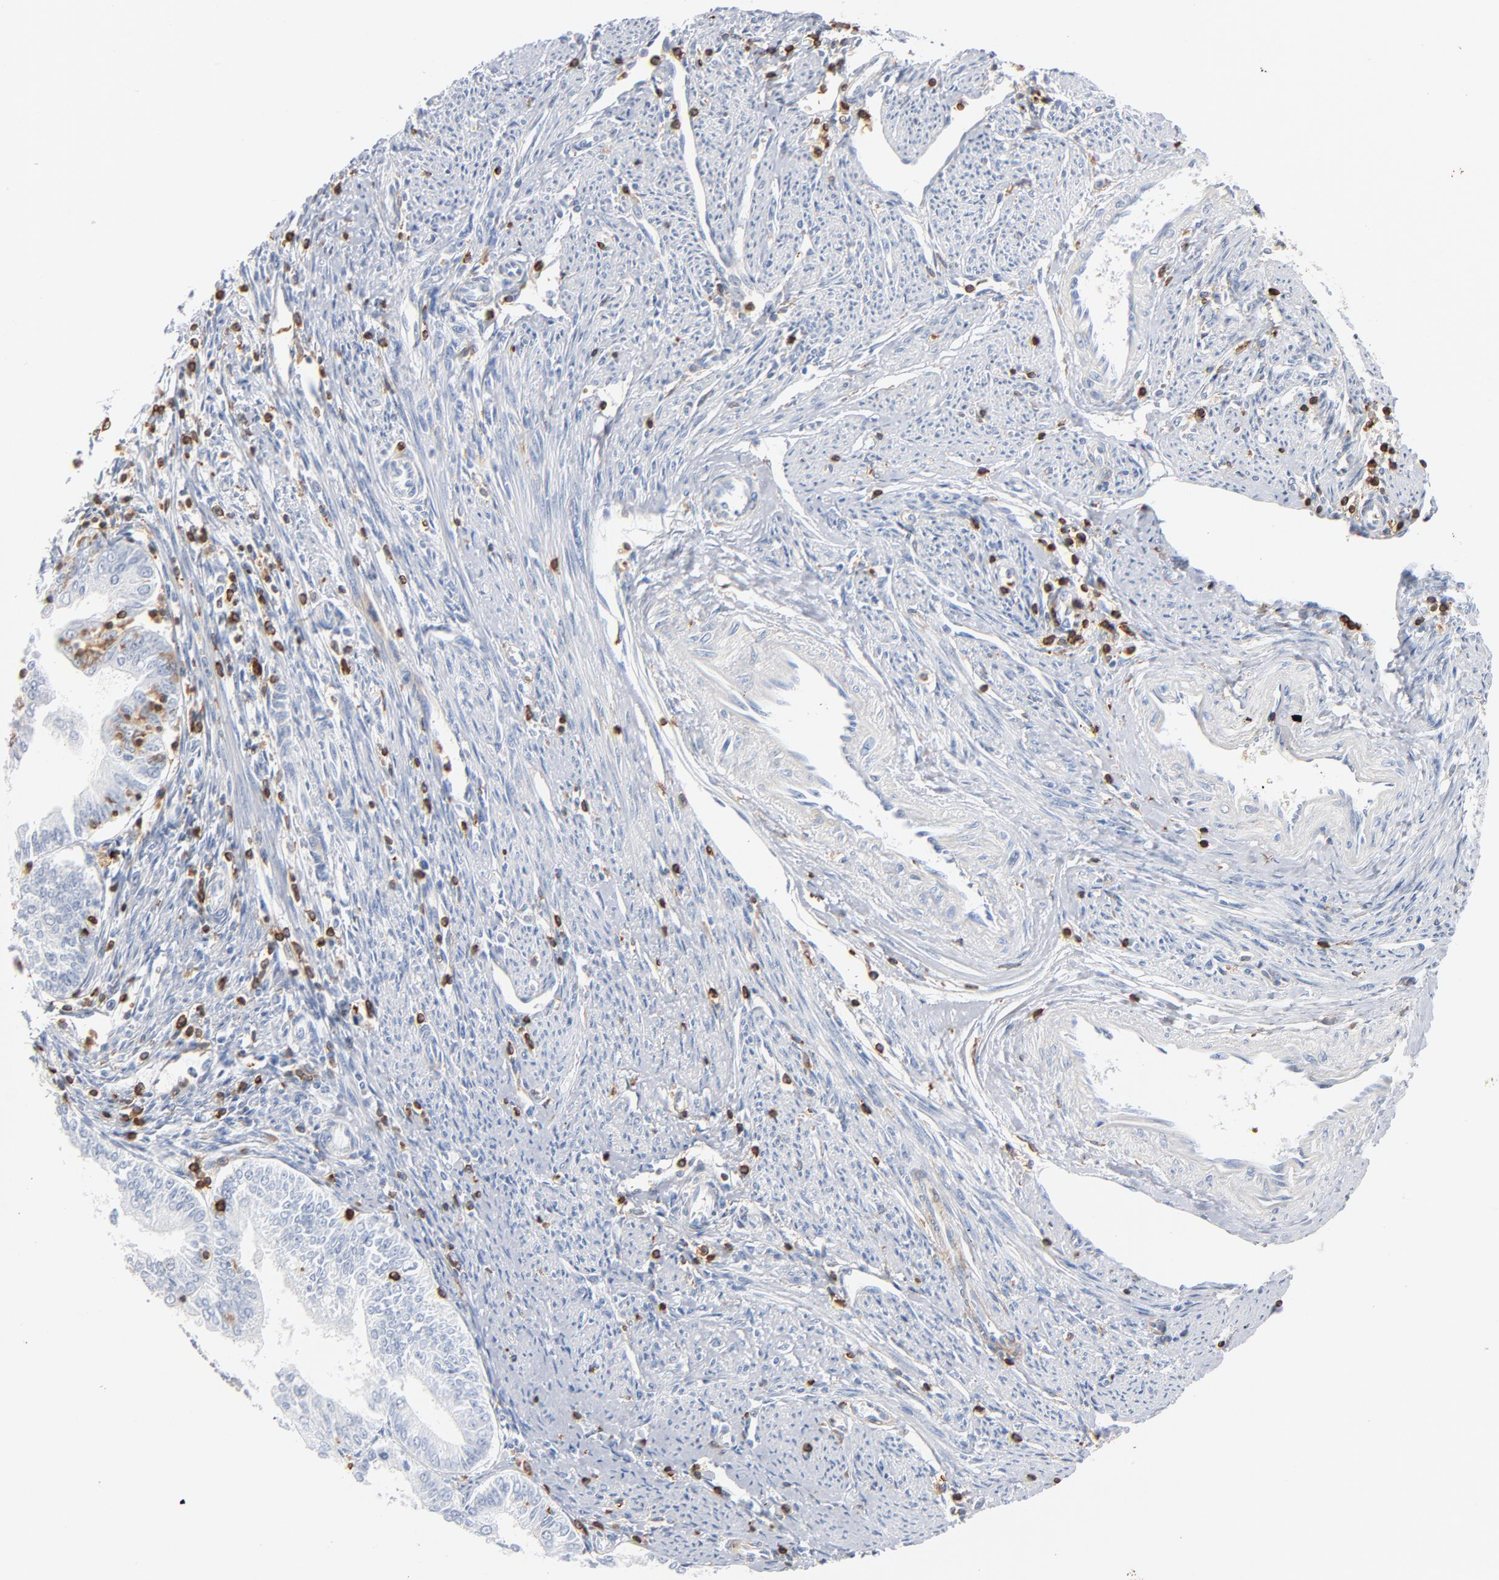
{"staining": {"intensity": "negative", "quantity": "none", "location": "none"}, "tissue": "endometrial cancer", "cell_type": "Tumor cells", "image_type": "cancer", "snomed": [{"axis": "morphology", "description": "Adenocarcinoma, NOS"}, {"axis": "topography", "description": "Endometrium"}], "caption": "DAB immunohistochemical staining of endometrial adenocarcinoma demonstrates no significant positivity in tumor cells.", "gene": "SH3KBP1", "patient": {"sex": "female", "age": 75}}